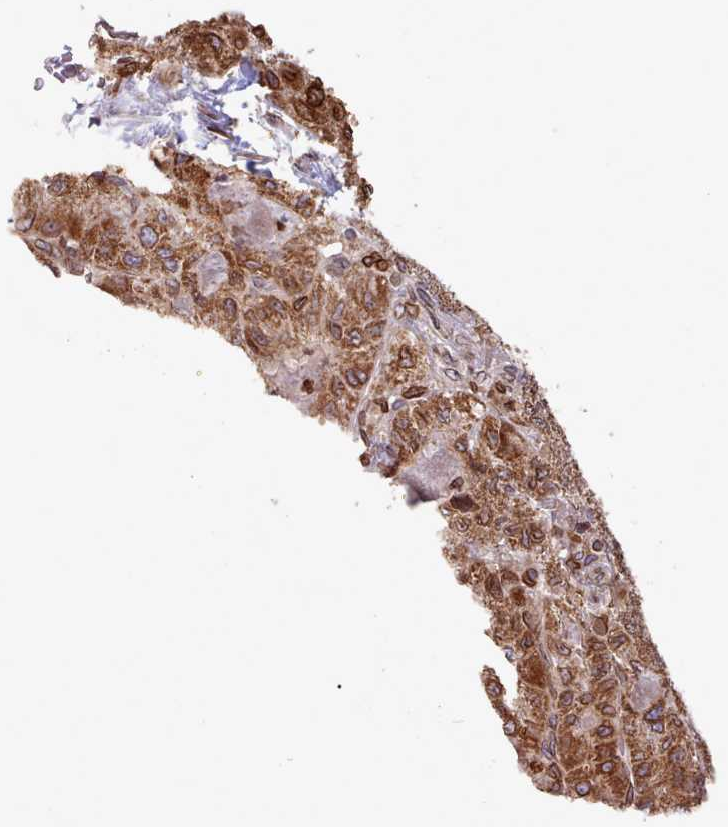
{"staining": {"intensity": "strong", "quantity": ">75%", "location": "cytoplasmic/membranous,nuclear"}, "tissue": "liver cancer", "cell_type": "Tumor cells", "image_type": "cancer", "snomed": [{"axis": "morphology", "description": "Carcinoma, Hepatocellular, NOS"}, {"axis": "topography", "description": "Liver"}], "caption": "Human hepatocellular carcinoma (liver) stained for a protein (brown) shows strong cytoplasmic/membranous and nuclear positive staining in about >75% of tumor cells.", "gene": "TOR1AIP1", "patient": {"sex": "male", "age": 80}}